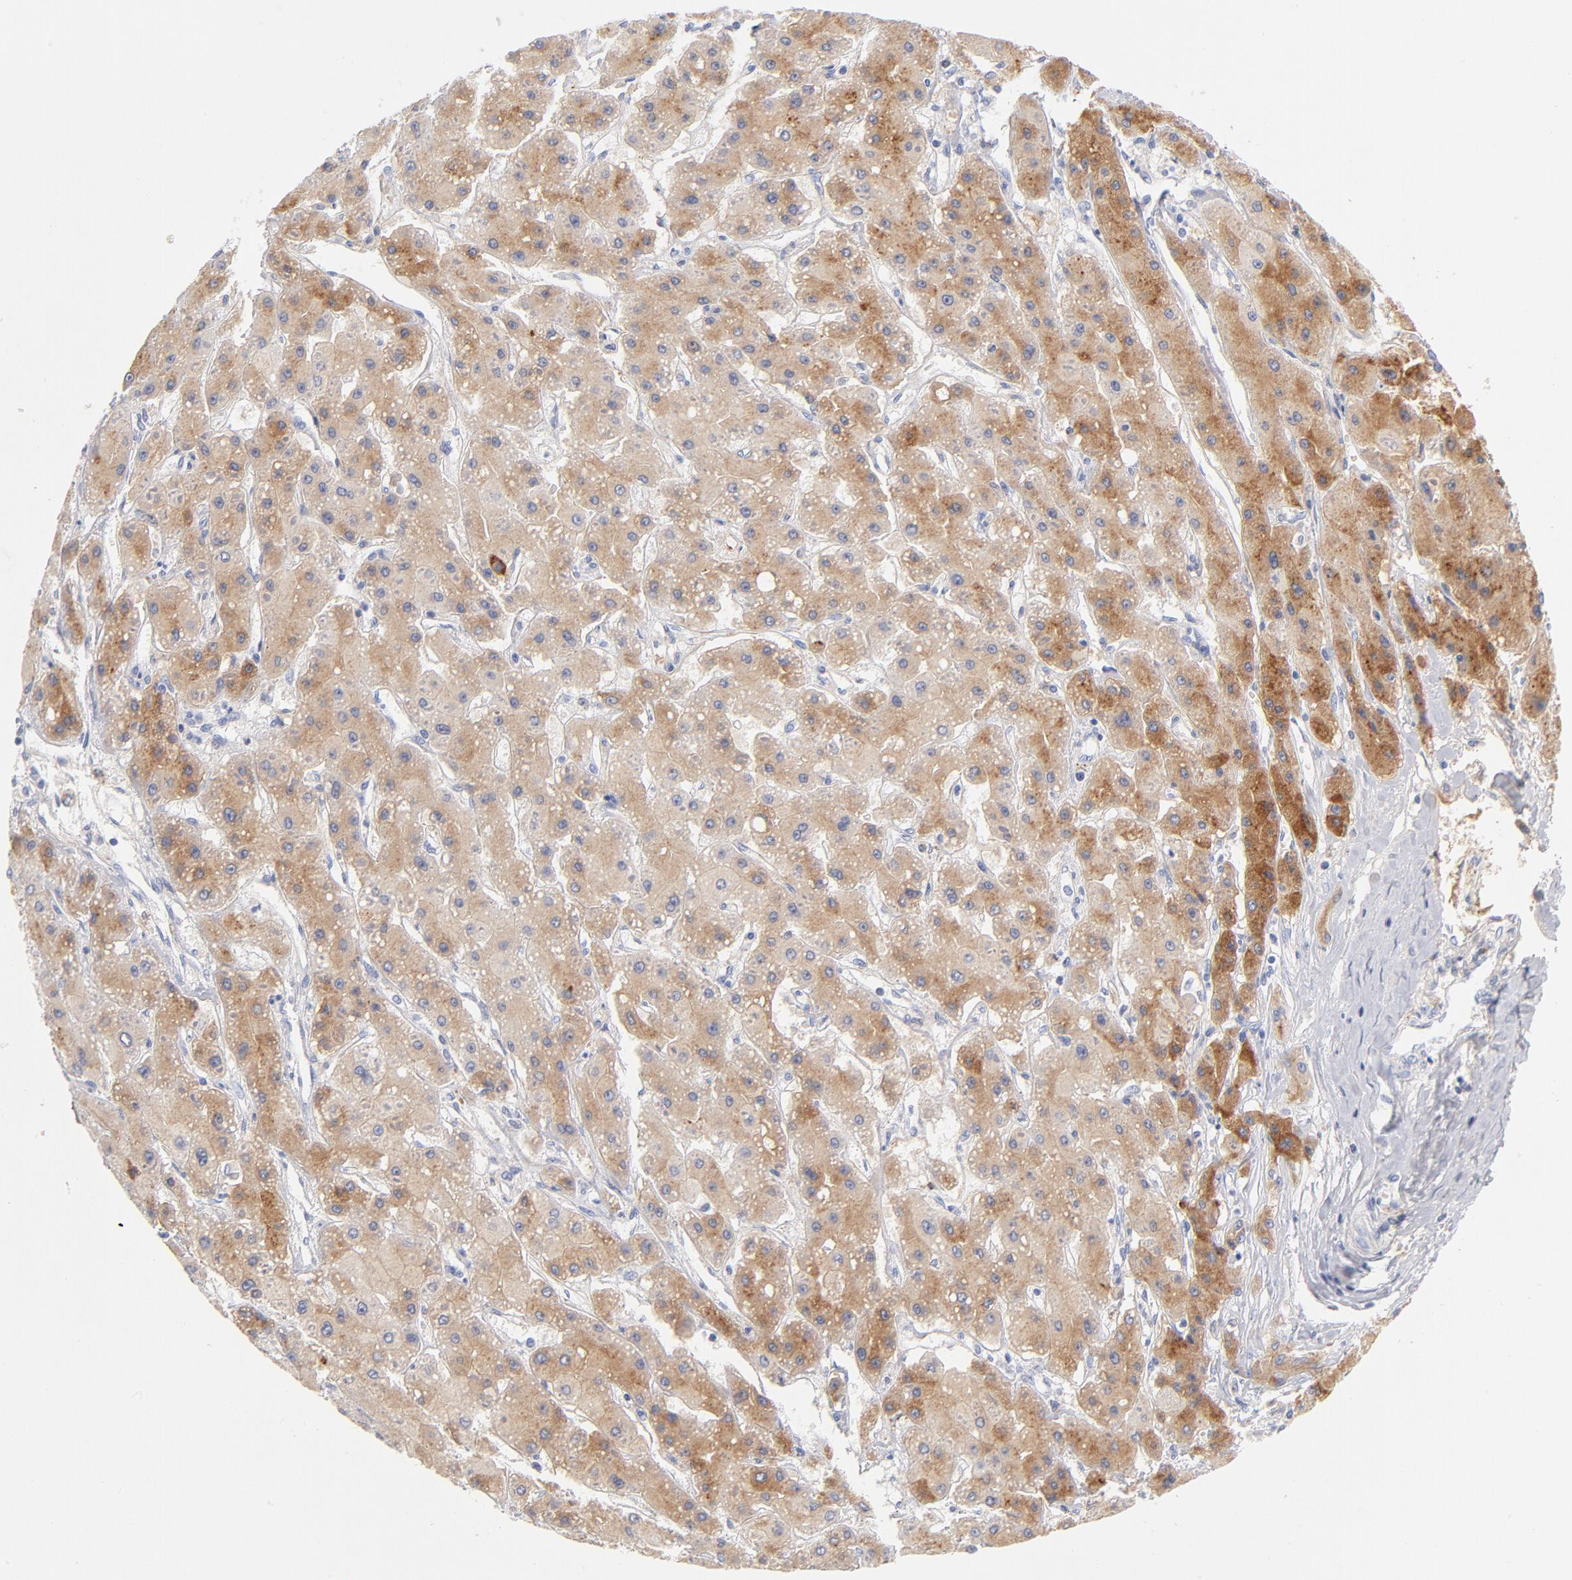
{"staining": {"intensity": "weak", "quantity": ">75%", "location": "cytoplasmic/membranous"}, "tissue": "liver cancer", "cell_type": "Tumor cells", "image_type": "cancer", "snomed": [{"axis": "morphology", "description": "Carcinoma, Hepatocellular, NOS"}, {"axis": "topography", "description": "Liver"}], "caption": "A high-resolution histopathology image shows IHC staining of liver cancer (hepatocellular carcinoma), which reveals weak cytoplasmic/membranous staining in about >75% of tumor cells.", "gene": "C3", "patient": {"sex": "female", "age": 52}}